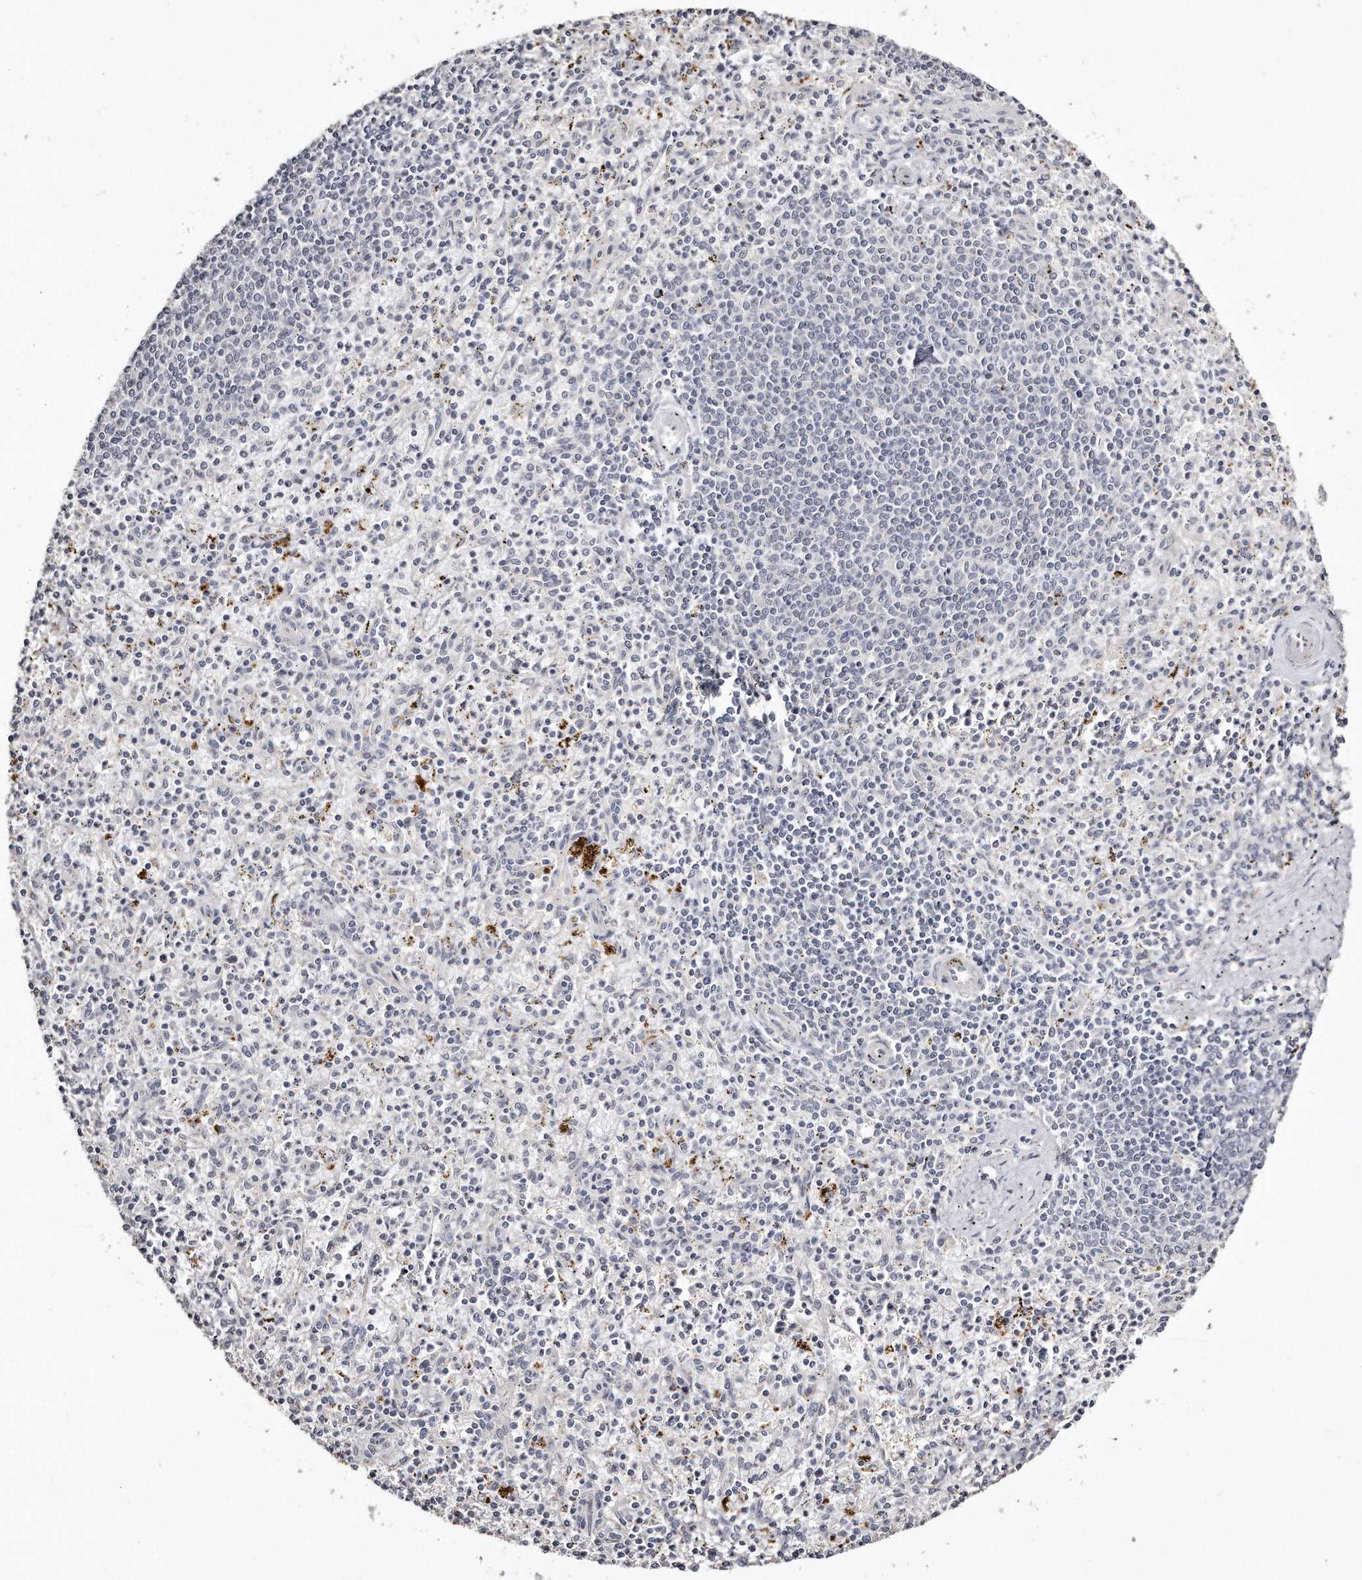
{"staining": {"intensity": "negative", "quantity": "none", "location": "none"}, "tissue": "spleen", "cell_type": "Cells in red pulp", "image_type": "normal", "snomed": [{"axis": "morphology", "description": "Normal tissue, NOS"}, {"axis": "topography", "description": "Spleen"}], "caption": "Human spleen stained for a protein using IHC exhibits no positivity in cells in red pulp.", "gene": "ZYG11A", "patient": {"sex": "male", "age": 72}}